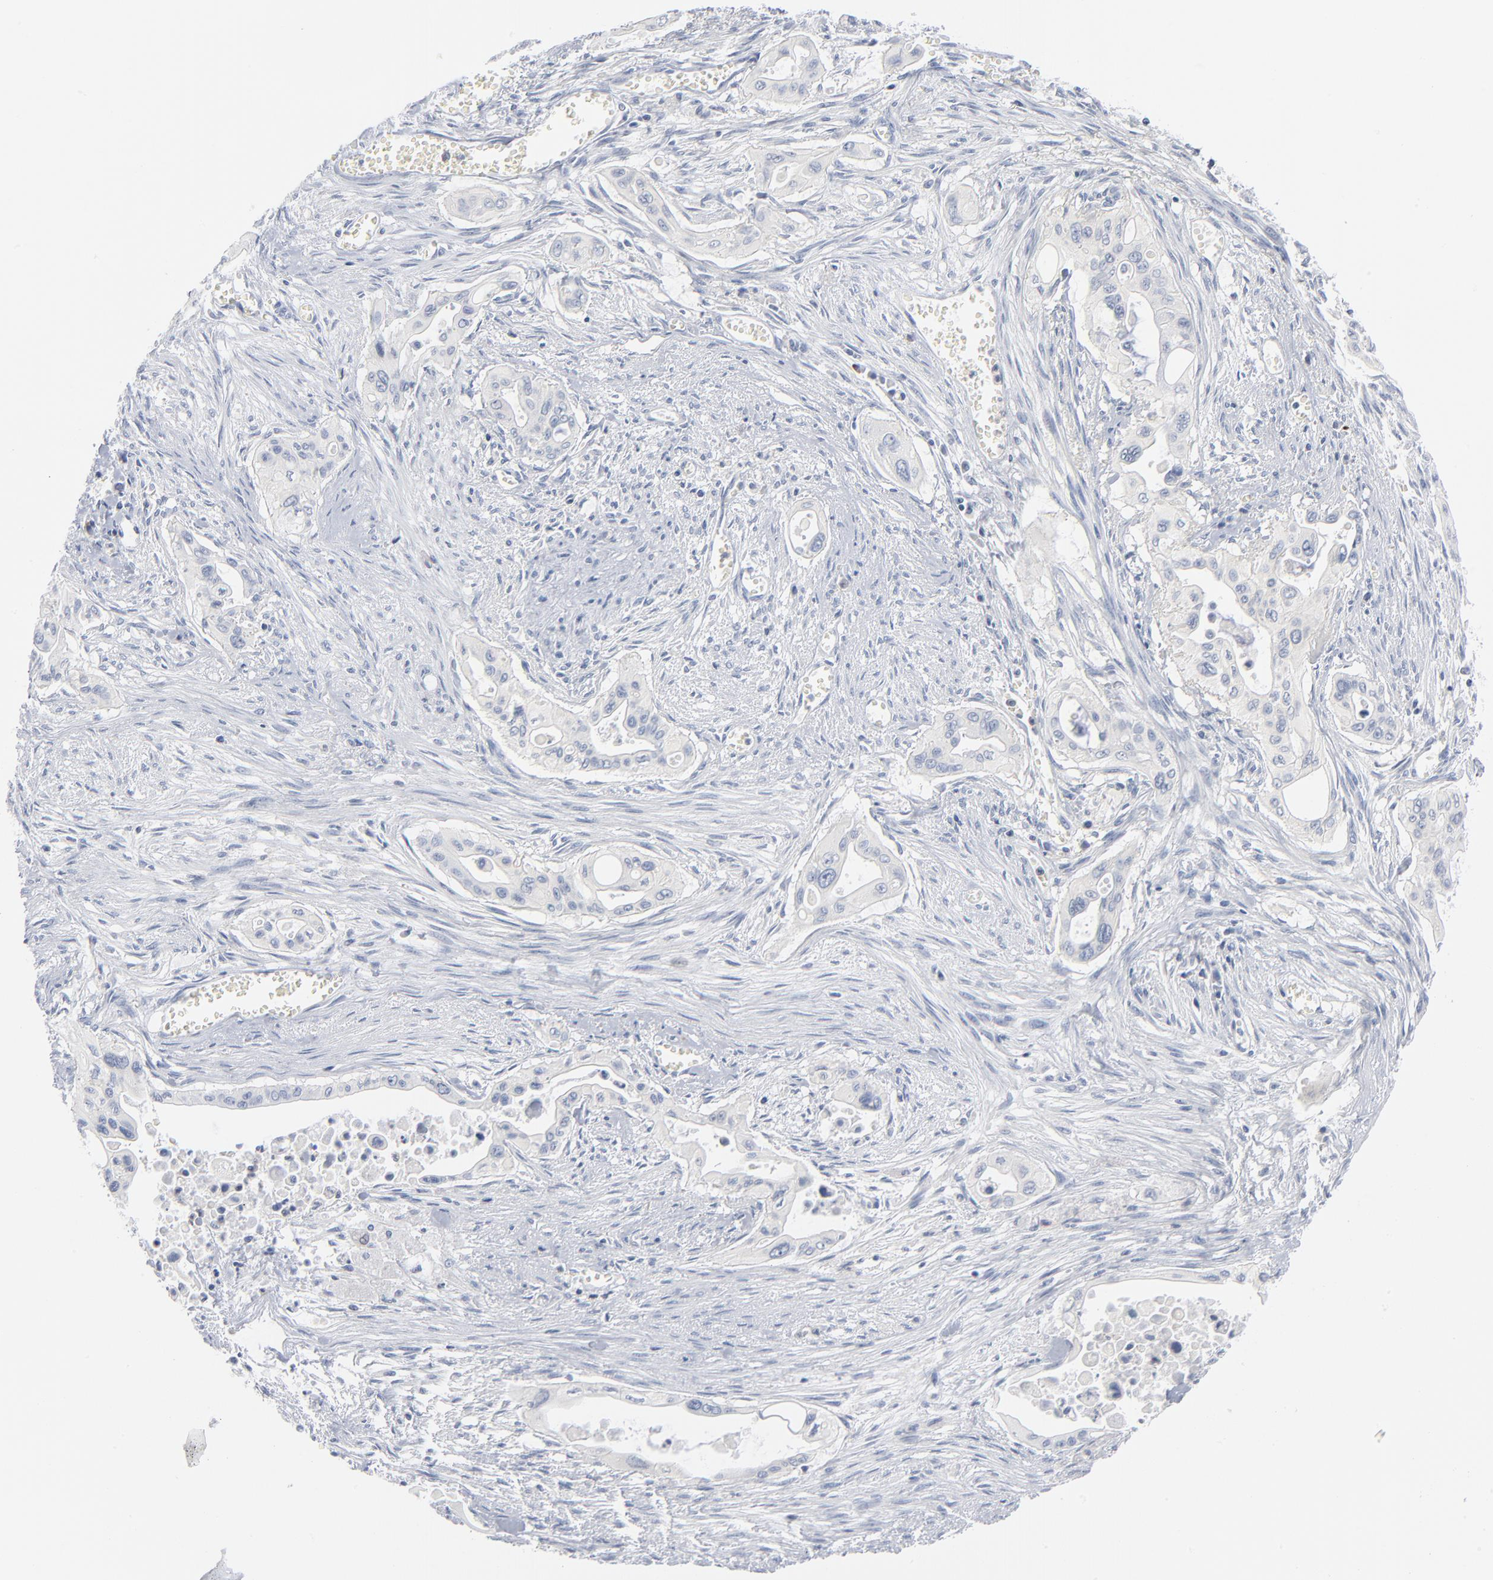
{"staining": {"intensity": "weak", "quantity": "<25%", "location": "cytoplasmic/membranous"}, "tissue": "pancreatic cancer", "cell_type": "Tumor cells", "image_type": "cancer", "snomed": [{"axis": "morphology", "description": "Adenocarcinoma, NOS"}, {"axis": "topography", "description": "Pancreas"}], "caption": "Photomicrograph shows no protein positivity in tumor cells of adenocarcinoma (pancreatic) tissue. (DAB immunohistochemistry (IHC) with hematoxylin counter stain).", "gene": "PTK2B", "patient": {"sex": "male", "age": 77}}